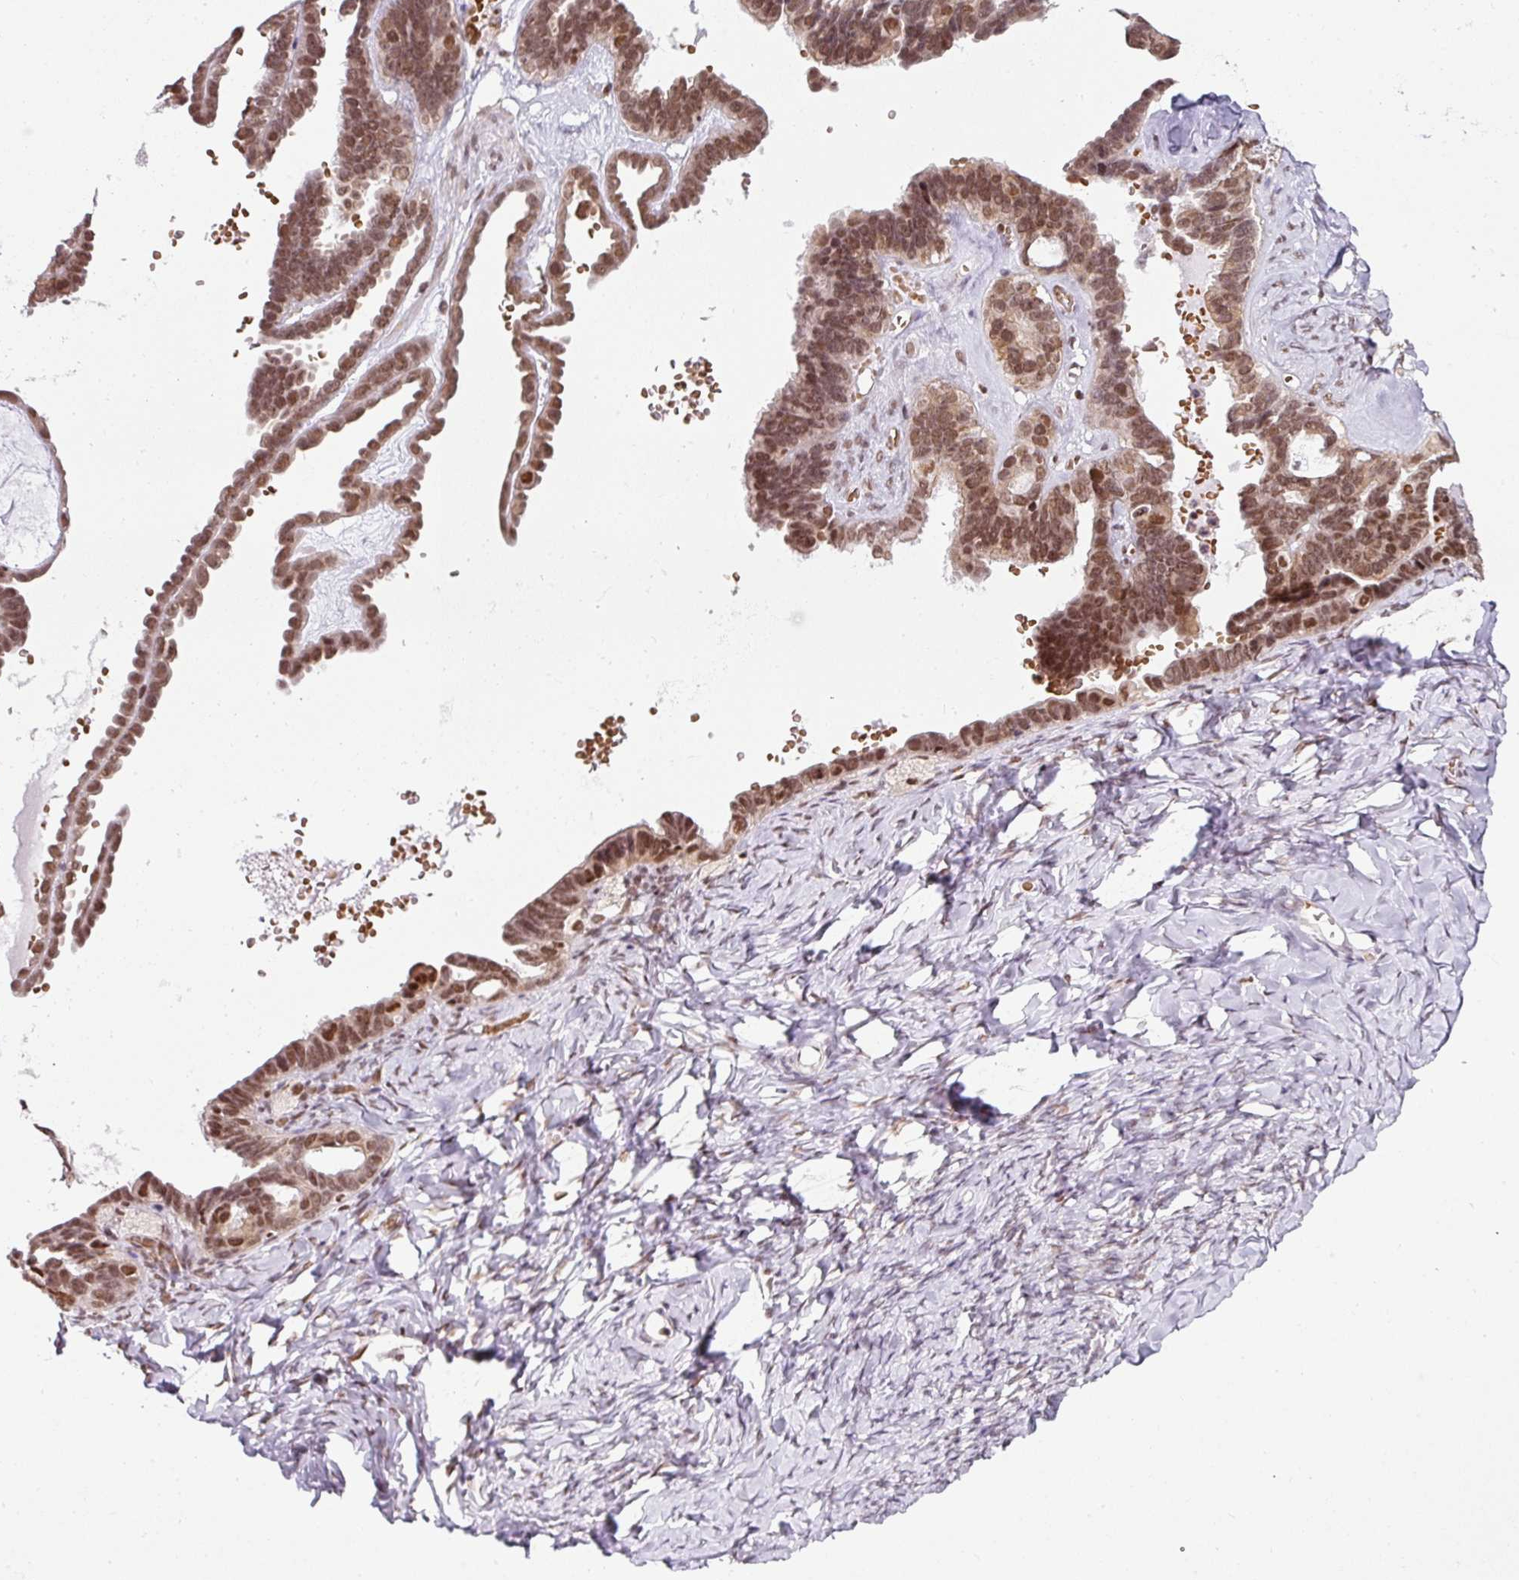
{"staining": {"intensity": "moderate", "quantity": ">75%", "location": "nuclear"}, "tissue": "ovarian cancer", "cell_type": "Tumor cells", "image_type": "cancer", "snomed": [{"axis": "morphology", "description": "Cystadenocarcinoma, serous, NOS"}, {"axis": "topography", "description": "Ovary"}], "caption": "Ovarian cancer stained for a protein (brown) shows moderate nuclear positive positivity in about >75% of tumor cells.", "gene": "NCOA5", "patient": {"sex": "female", "age": 69}}